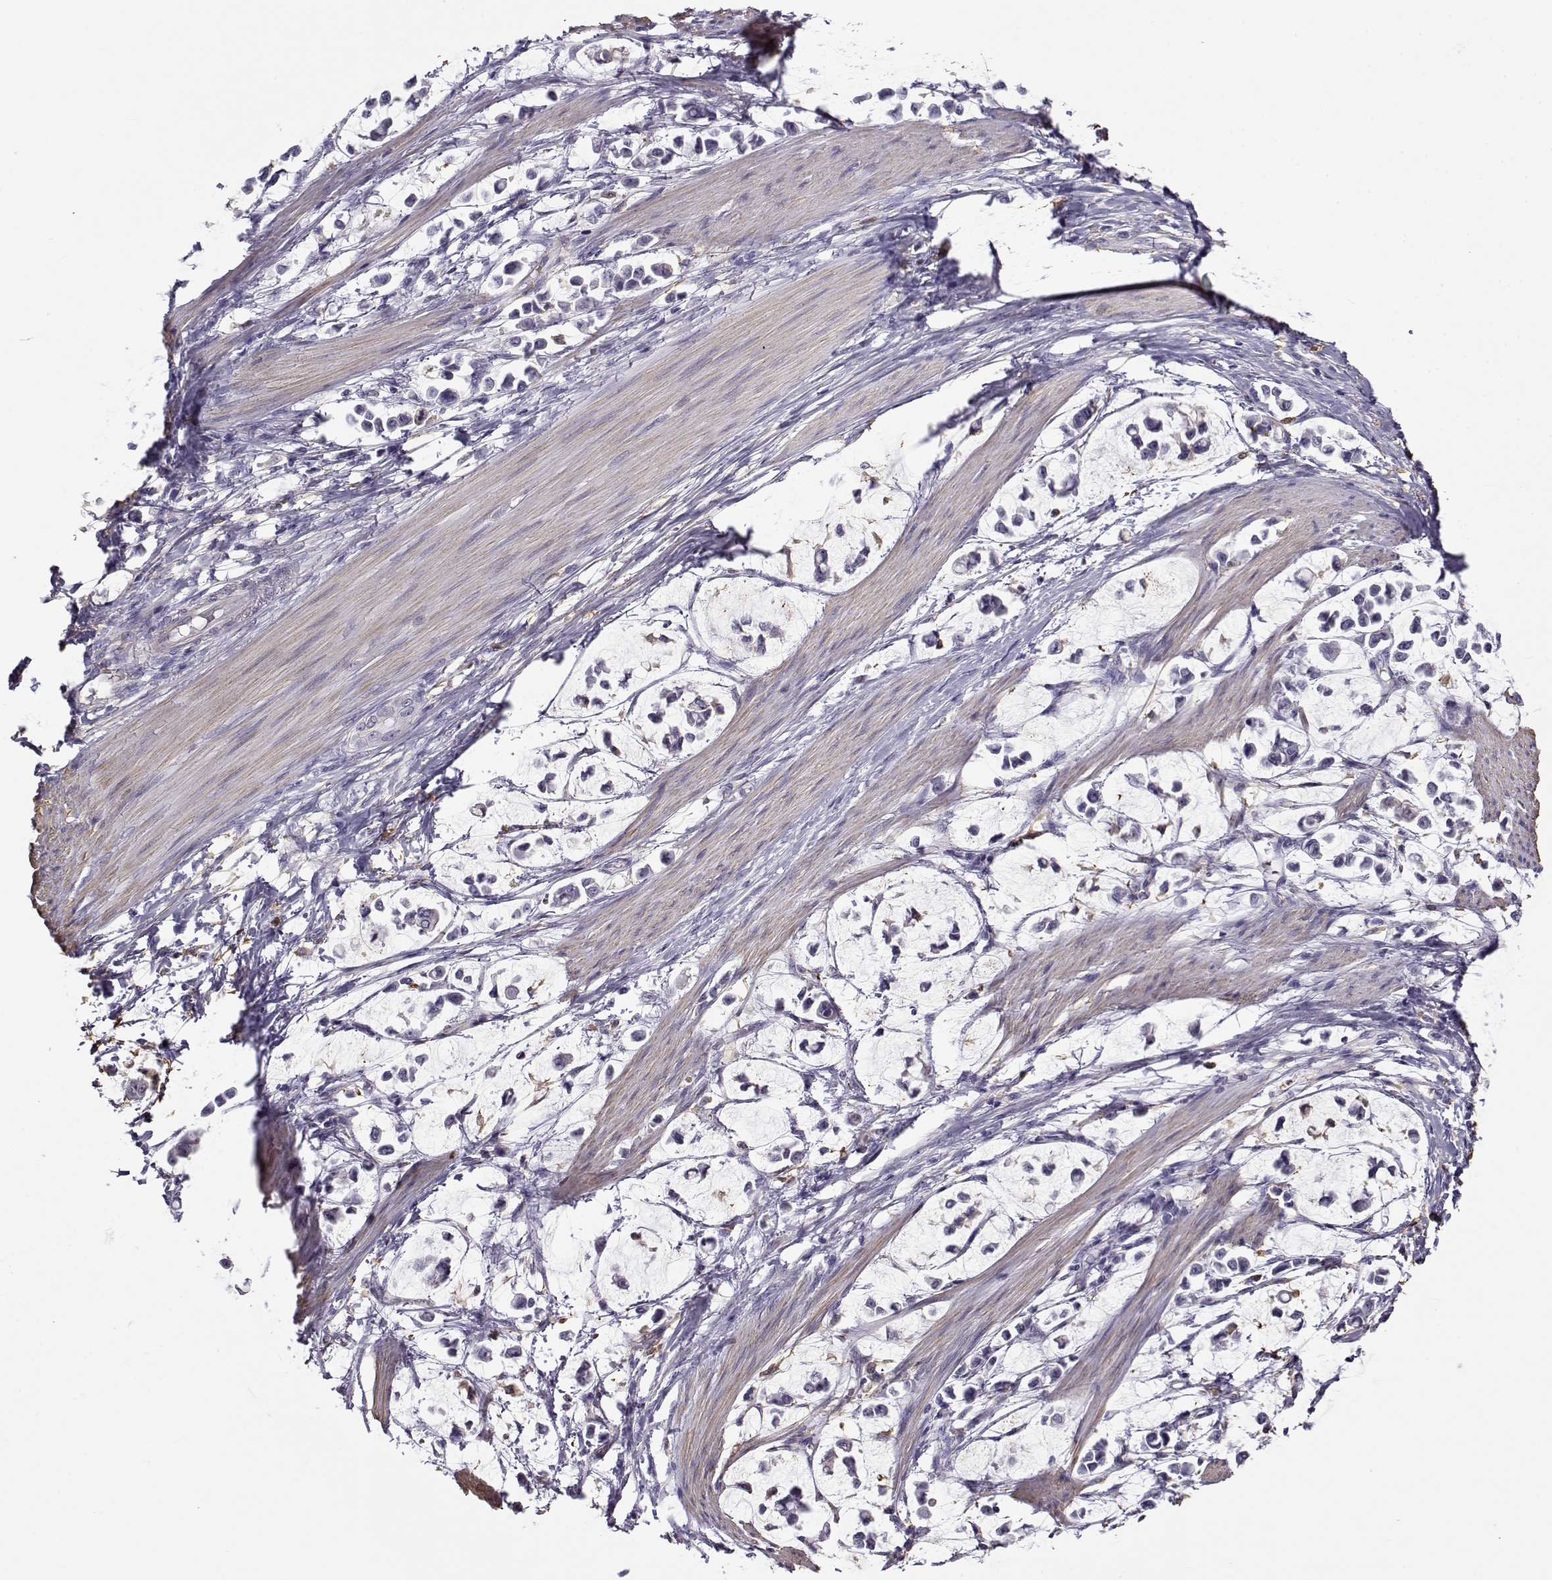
{"staining": {"intensity": "negative", "quantity": "none", "location": "none"}, "tissue": "stomach cancer", "cell_type": "Tumor cells", "image_type": "cancer", "snomed": [{"axis": "morphology", "description": "Adenocarcinoma, NOS"}, {"axis": "topography", "description": "Stomach"}], "caption": "This histopathology image is of stomach cancer (adenocarcinoma) stained with immunohistochemistry to label a protein in brown with the nuclei are counter-stained blue. There is no positivity in tumor cells.", "gene": "UCP3", "patient": {"sex": "male", "age": 82}}